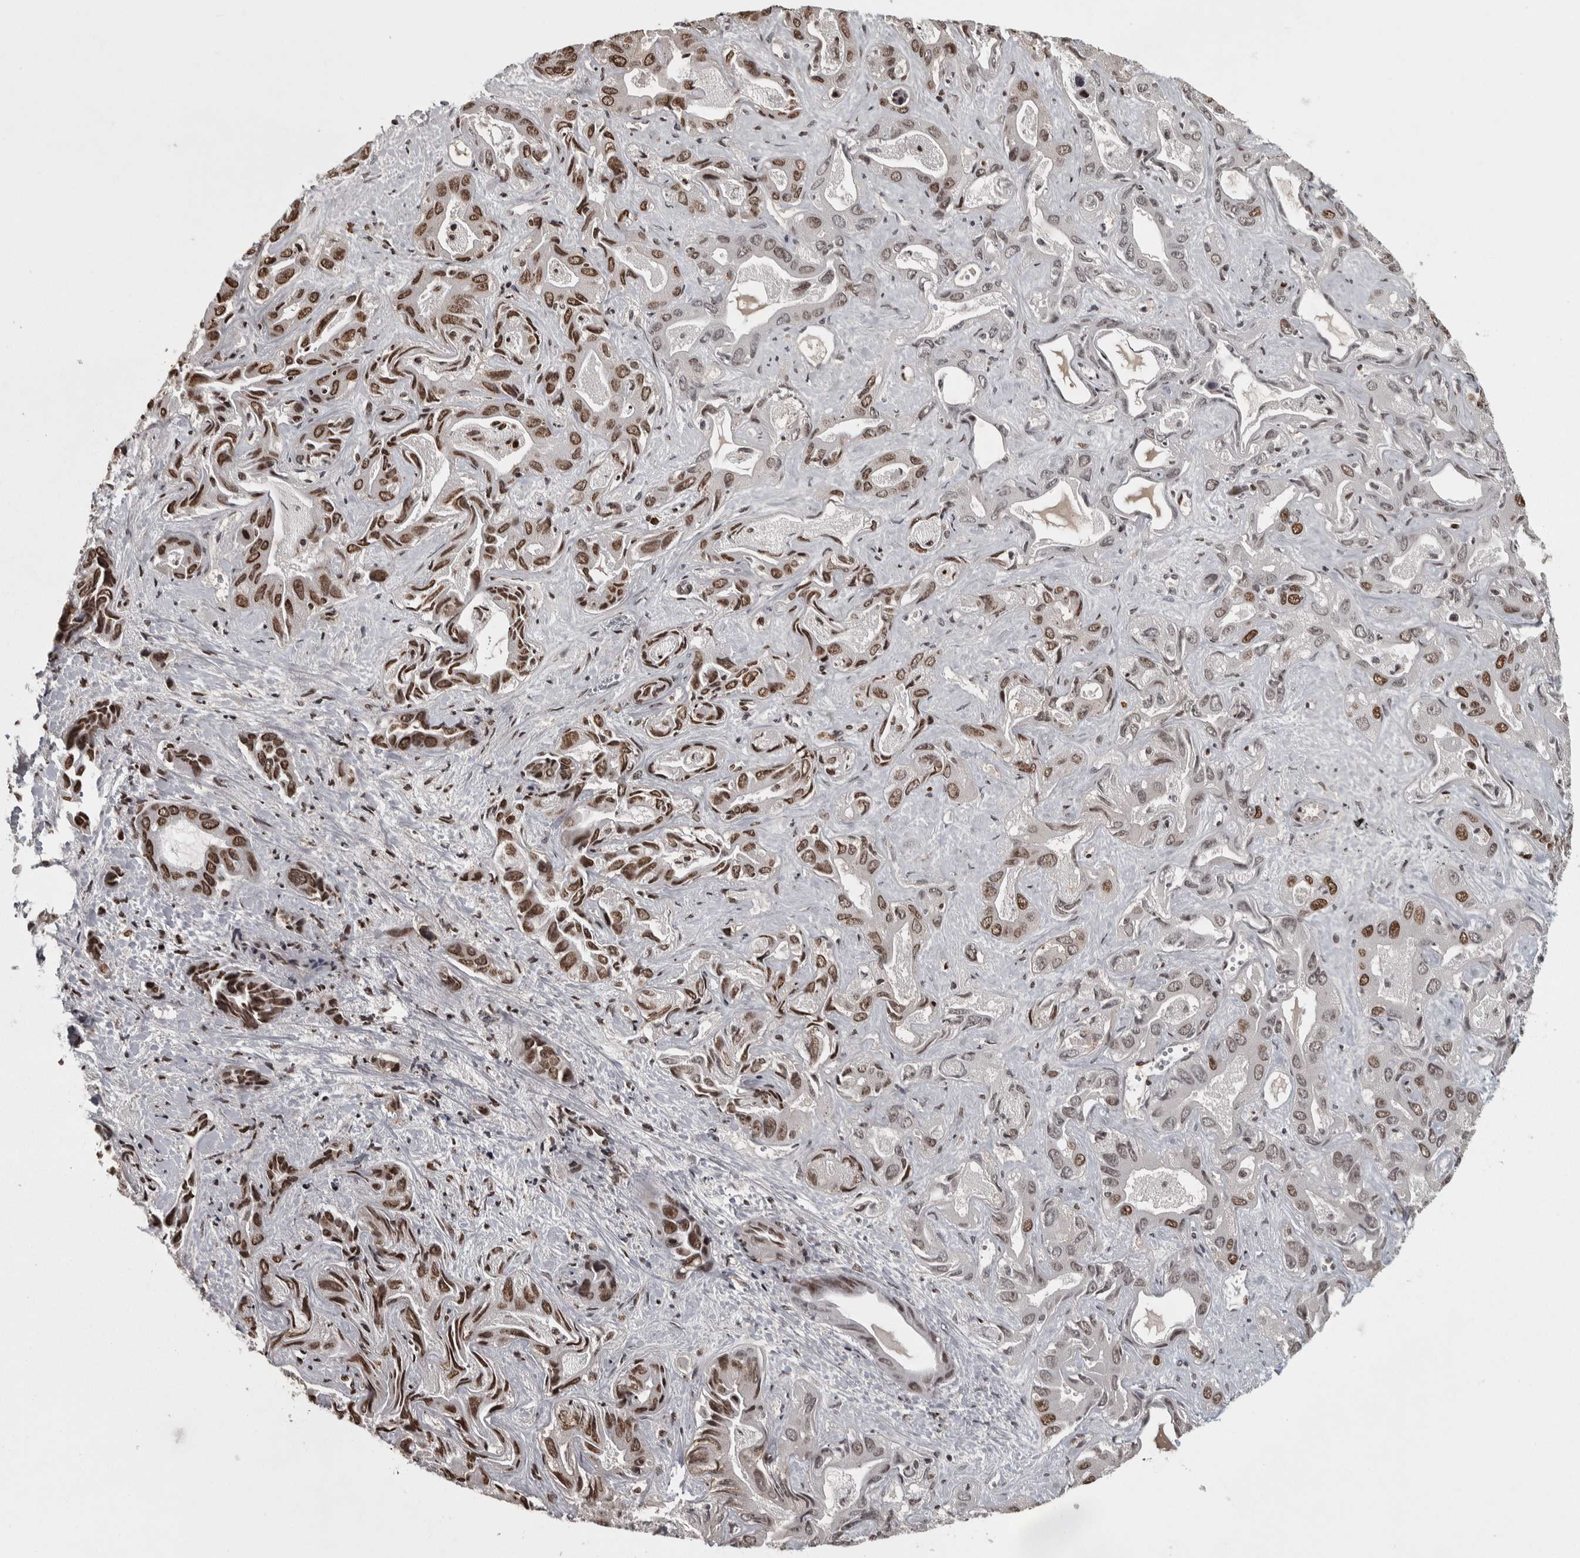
{"staining": {"intensity": "strong", "quantity": ">75%", "location": "nuclear"}, "tissue": "liver cancer", "cell_type": "Tumor cells", "image_type": "cancer", "snomed": [{"axis": "morphology", "description": "Cholangiocarcinoma"}, {"axis": "topography", "description": "Liver"}], "caption": "Protein staining of cholangiocarcinoma (liver) tissue exhibits strong nuclear staining in approximately >75% of tumor cells. The protein of interest is shown in brown color, while the nuclei are stained blue.", "gene": "ZFHX4", "patient": {"sex": "female", "age": 52}}